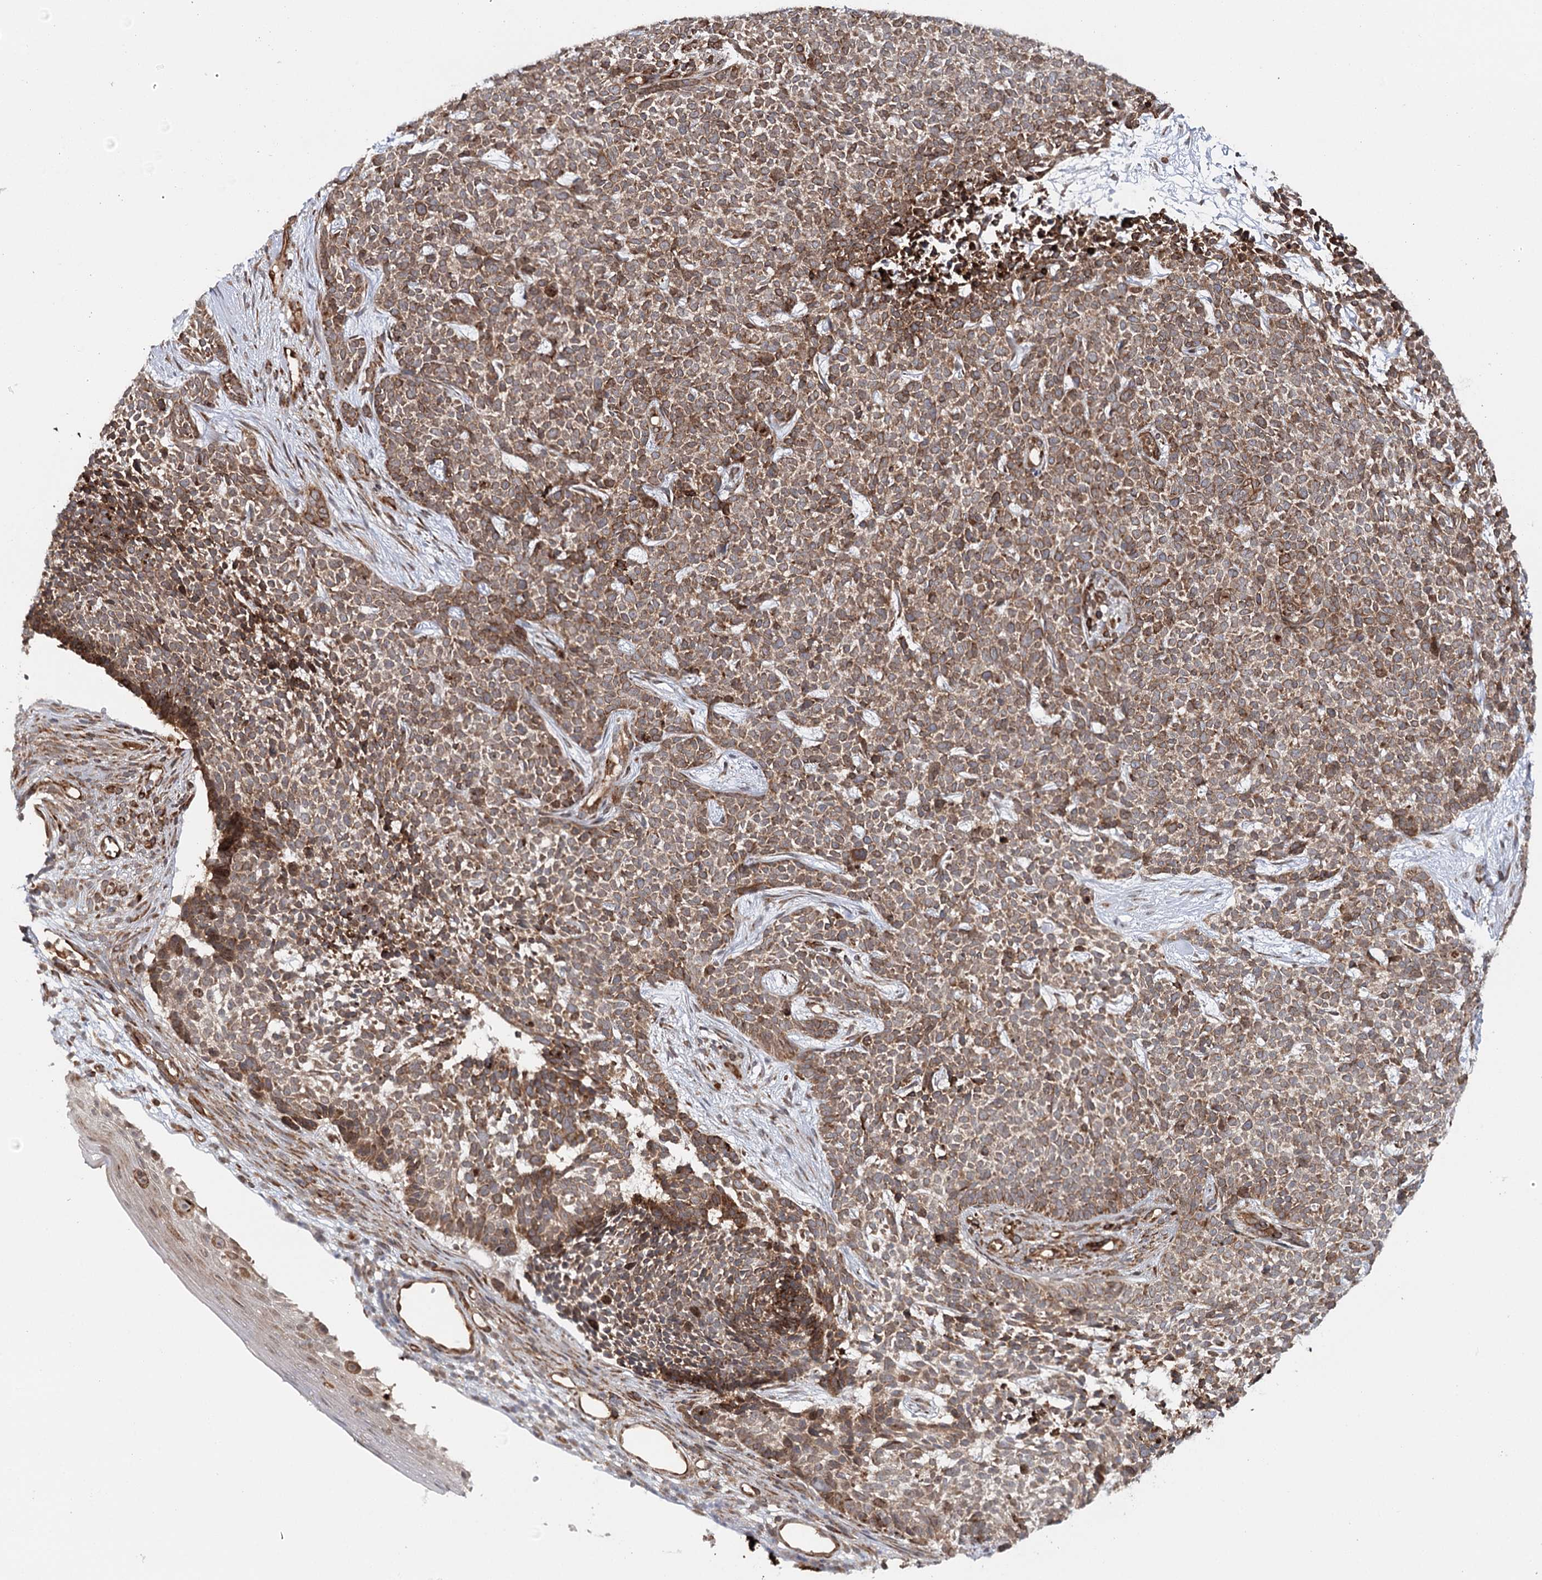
{"staining": {"intensity": "moderate", "quantity": ">75%", "location": "cytoplasmic/membranous"}, "tissue": "skin cancer", "cell_type": "Tumor cells", "image_type": "cancer", "snomed": [{"axis": "morphology", "description": "Basal cell carcinoma"}, {"axis": "topography", "description": "Skin"}], "caption": "Immunohistochemical staining of skin cancer reveals medium levels of moderate cytoplasmic/membranous protein expression in approximately >75% of tumor cells. Ihc stains the protein in brown and the nuclei are stained blue.", "gene": "MKNK1", "patient": {"sex": "female", "age": 84}}